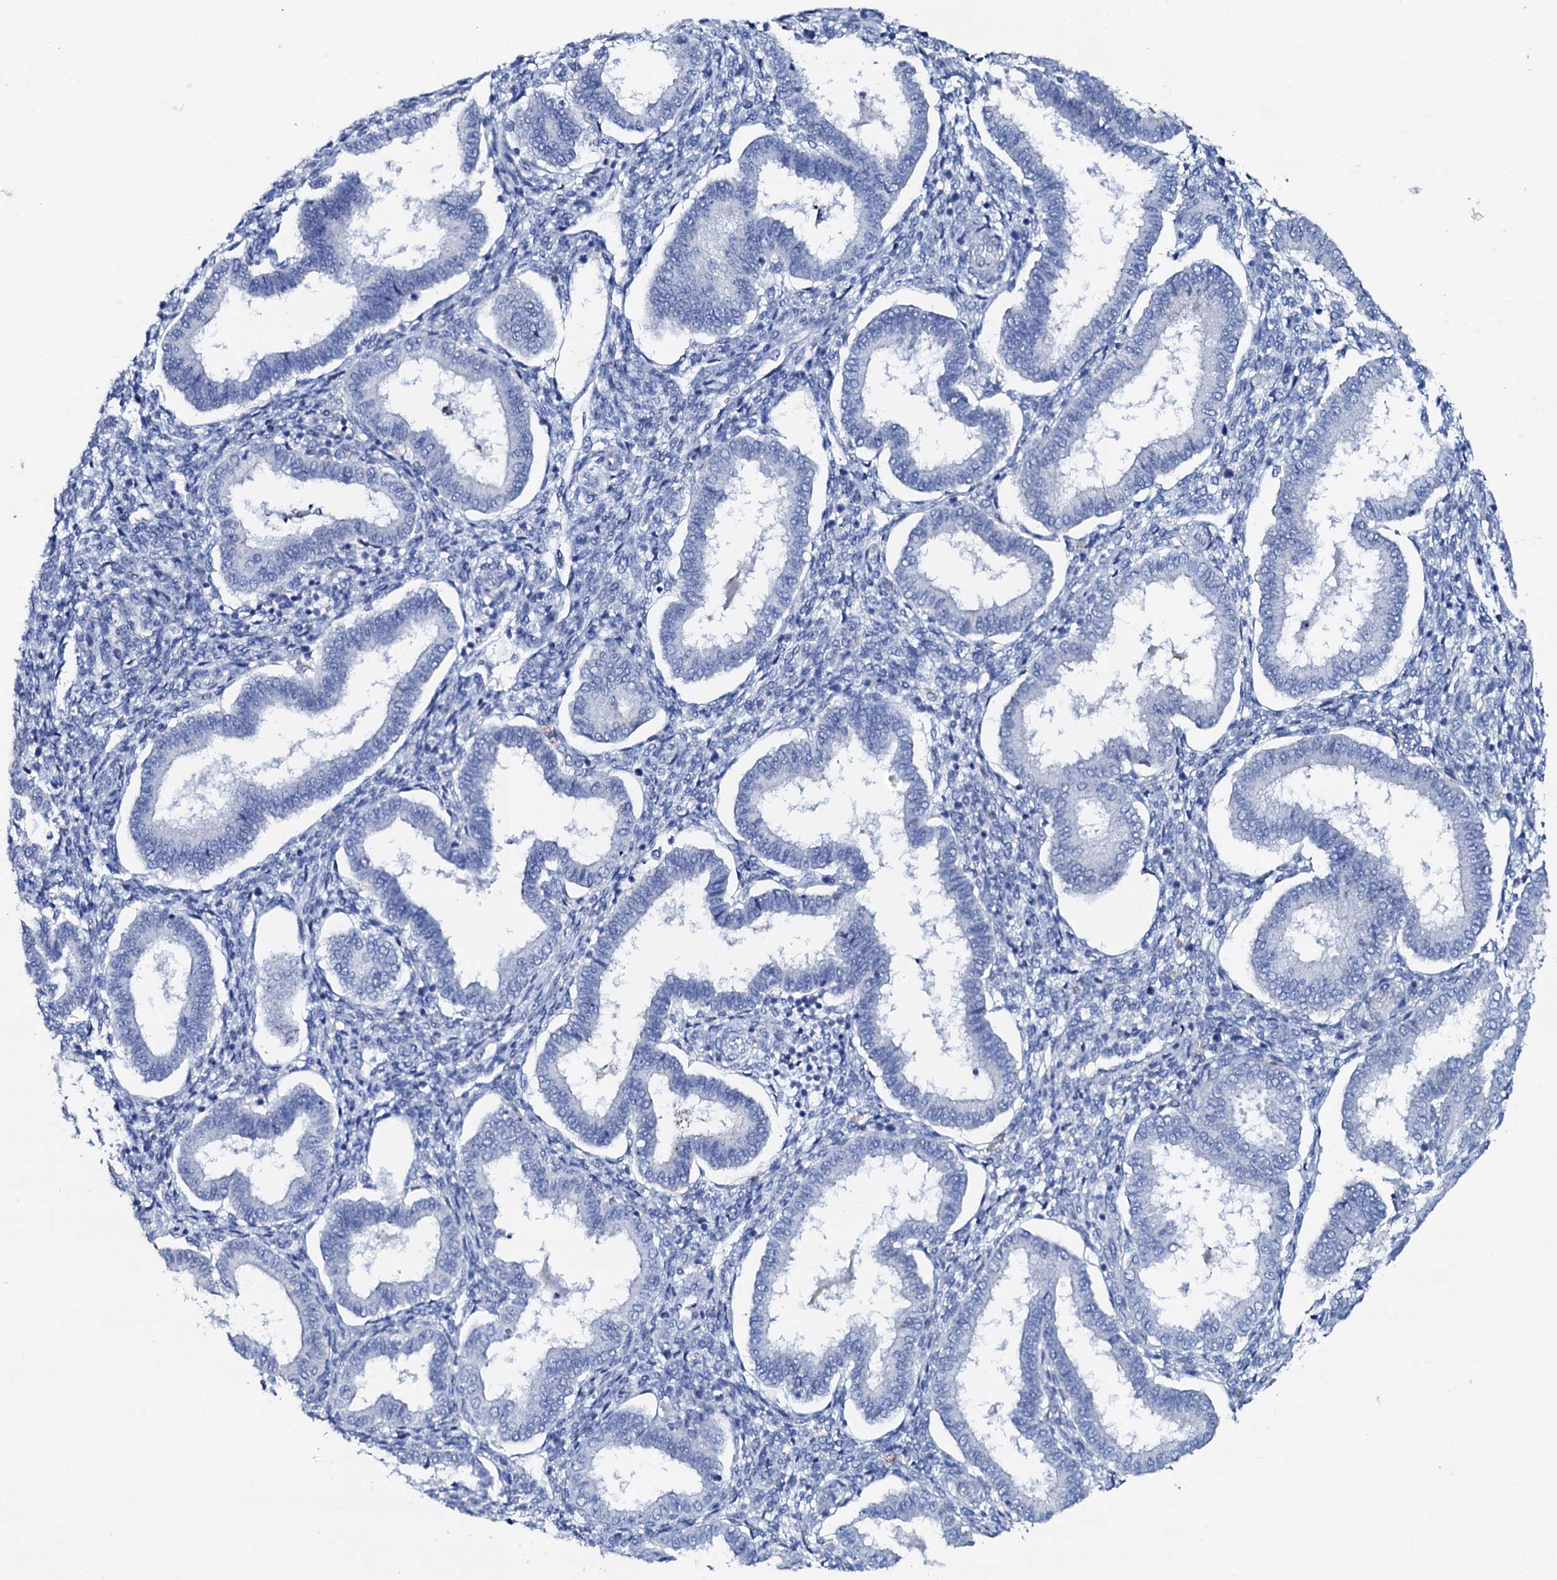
{"staining": {"intensity": "negative", "quantity": "none", "location": "none"}, "tissue": "endometrium", "cell_type": "Cells in endometrial stroma", "image_type": "normal", "snomed": [{"axis": "morphology", "description": "Normal tissue, NOS"}, {"axis": "topography", "description": "Endometrium"}], "caption": "Human endometrium stained for a protein using immunohistochemistry (IHC) displays no expression in cells in endometrial stroma.", "gene": "AMER2", "patient": {"sex": "female", "age": 24}}